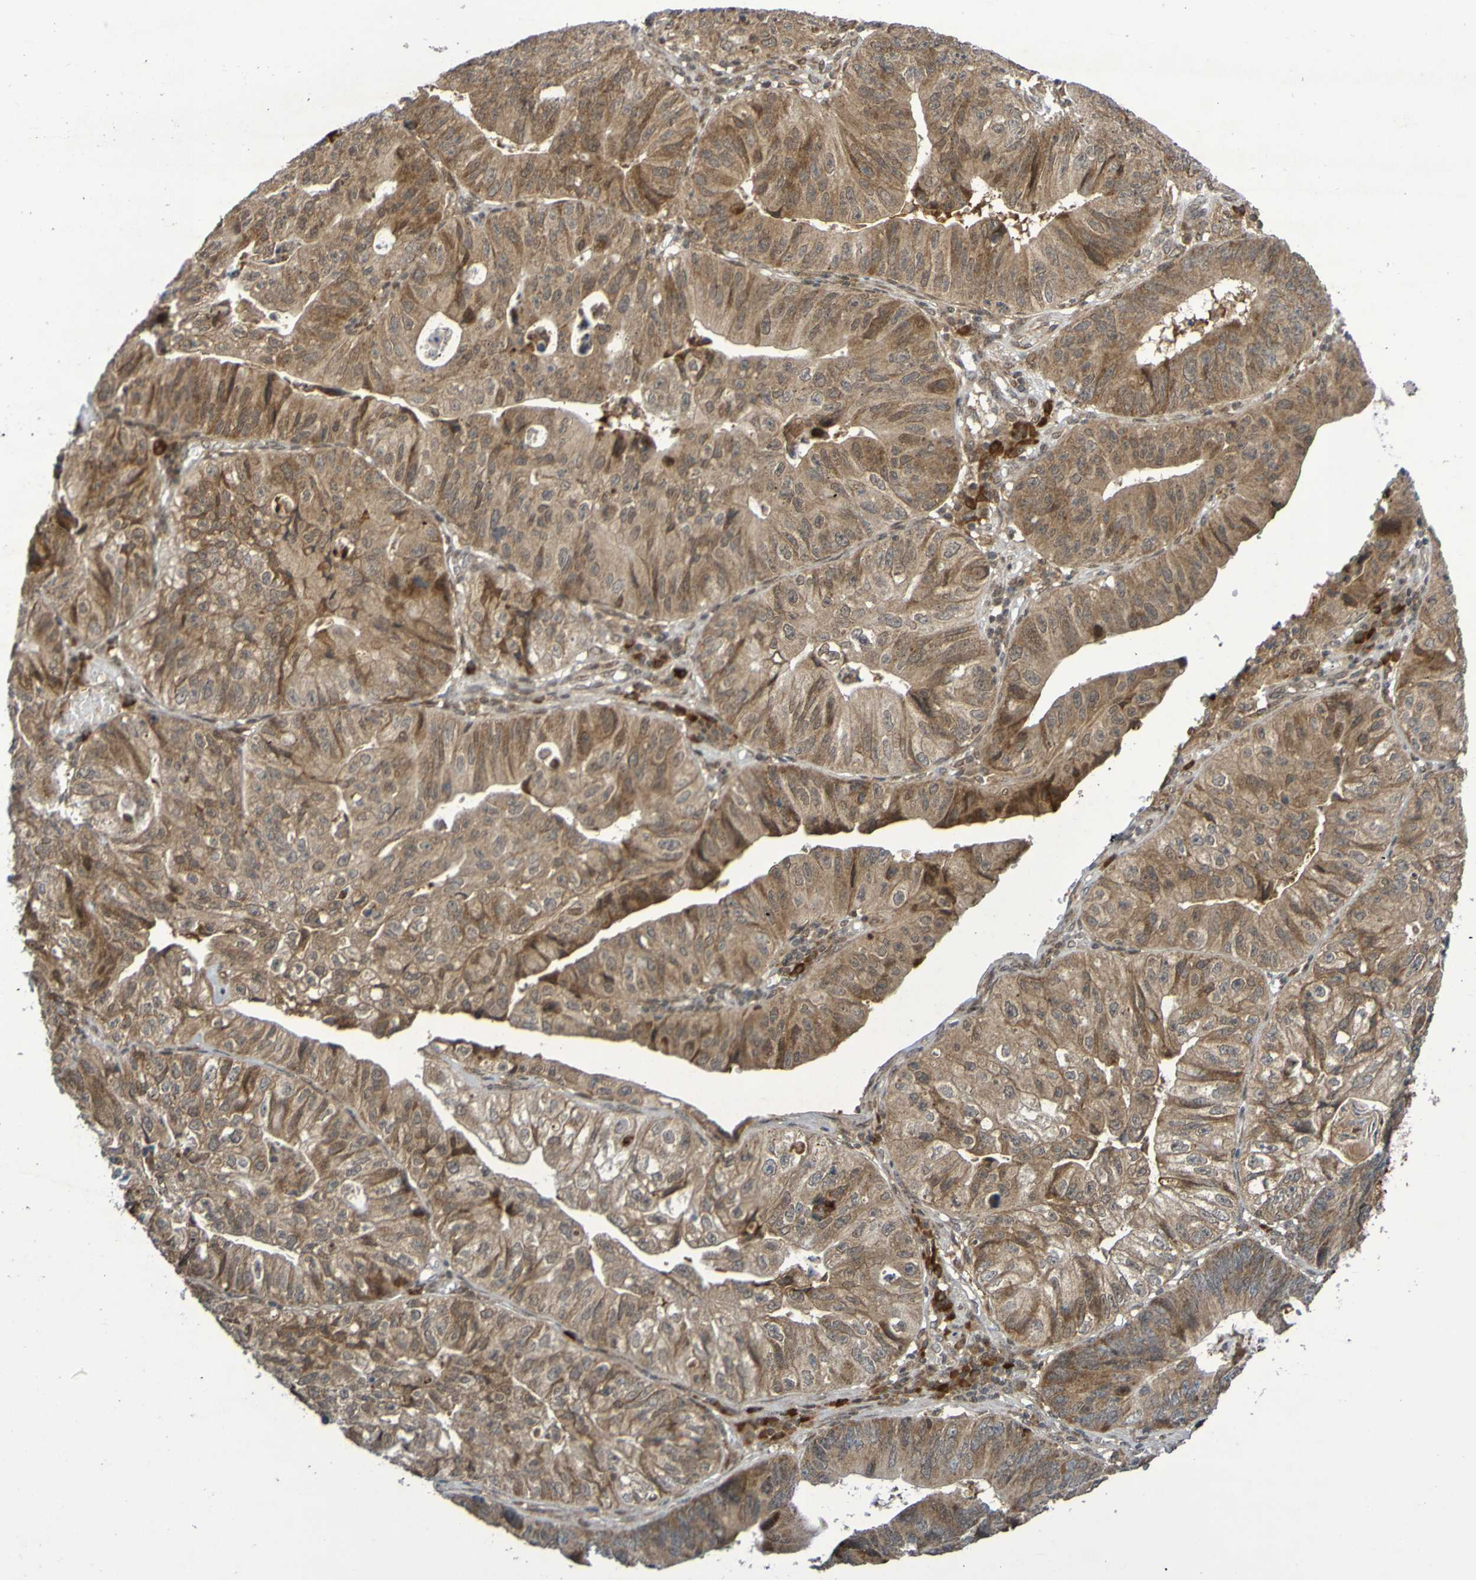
{"staining": {"intensity": "moderate", "quantity": ">75%", "location": "cytoplasmic/membranous"}, "tissue": "stomach cancer", "cell_type": "Tumor cells", "image_type": "cancer", "snomed": [{"axis": "morphology", "description": "Adenocarcinoma, NOS"}, {"axis": "topography", "description": "Stomach"}], "caption": "High-power microscopy captured an immunohistochemistry (IHC) micrograph of stomach cancer, revealing moderate cytoplasmic/membranous positivity in approximately >75% of tumor cells.", "gene": "ITLN1", "patient": {"sex": "male", "age": 59}}